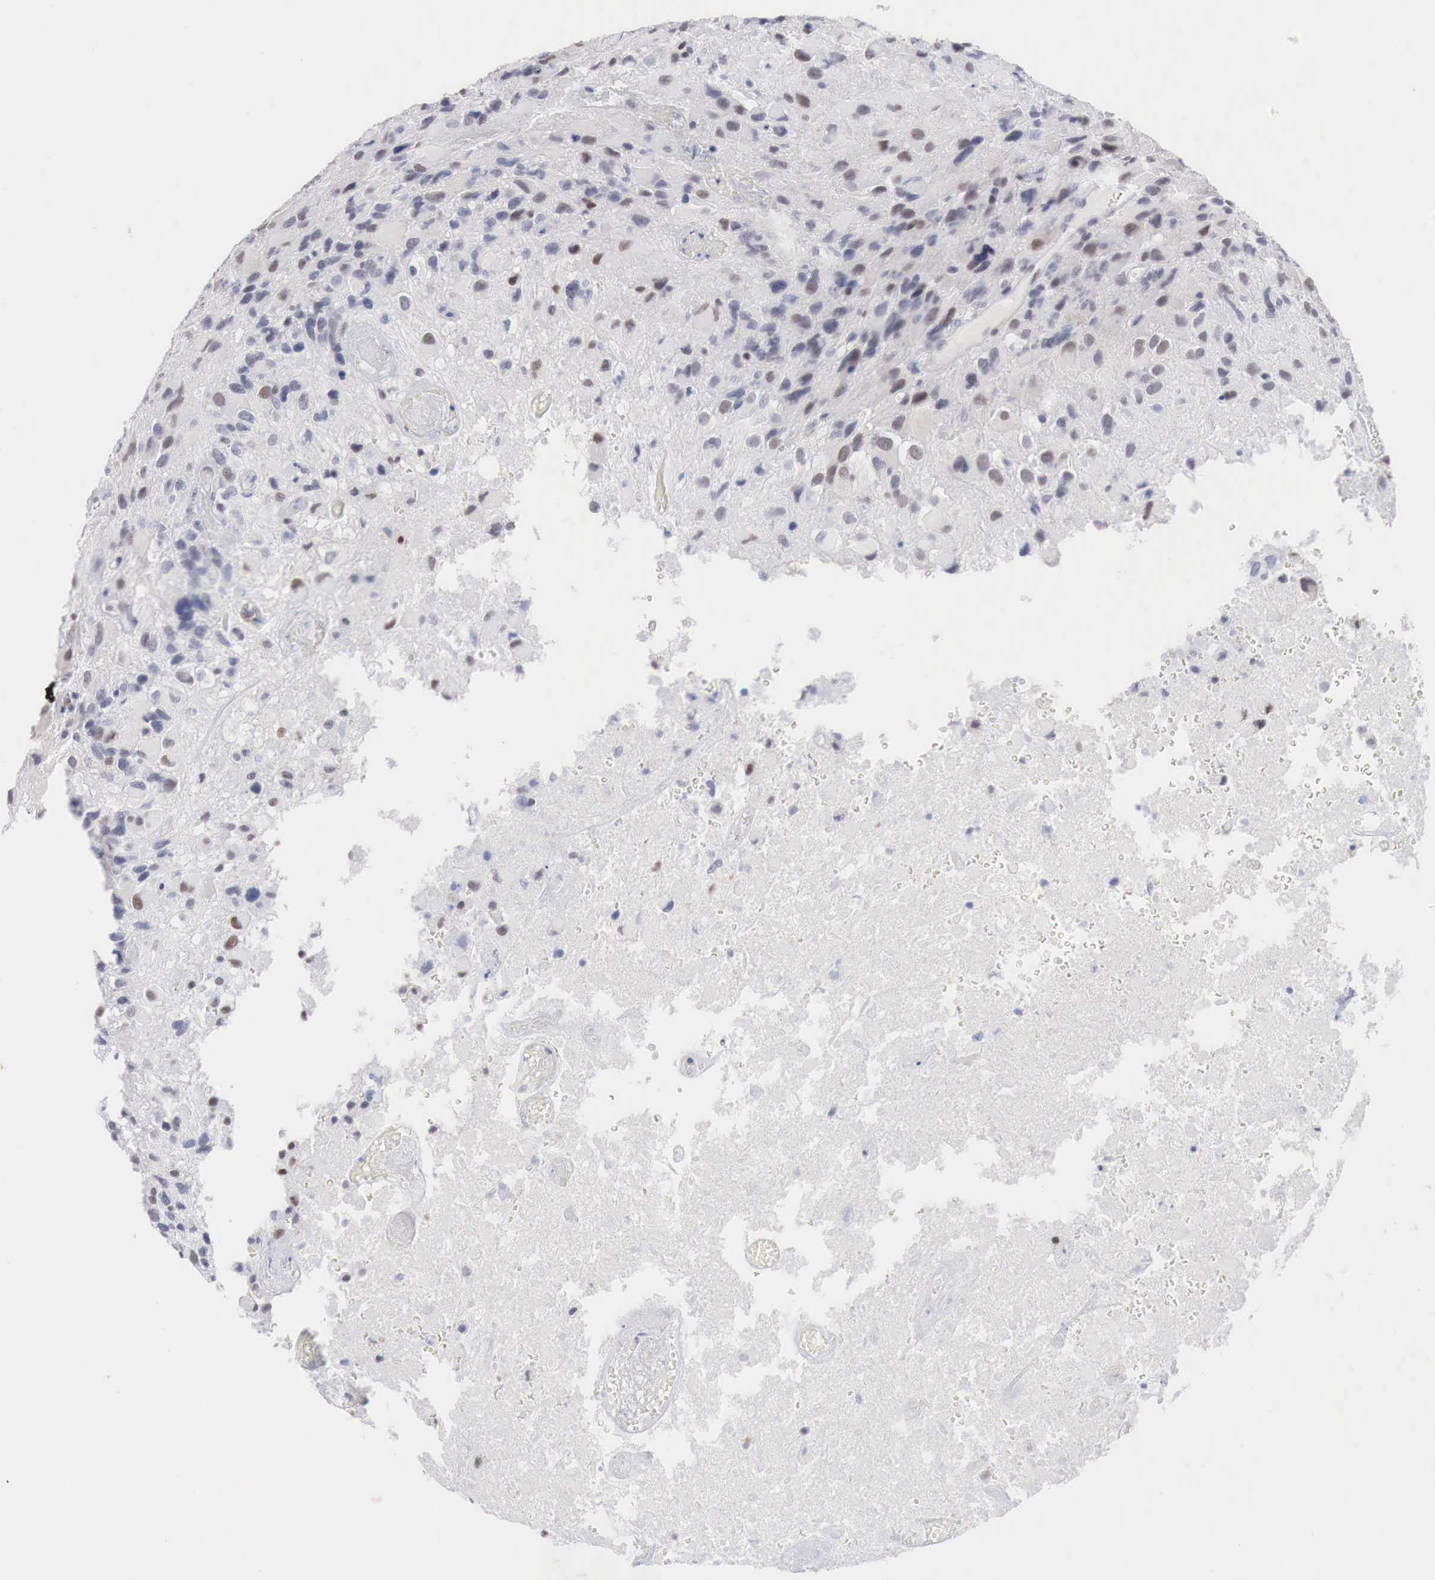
{"staining": {"intensity": "moderate", "quantity": "<25%", "location": "nuclear"}, "tissue": "glioma", "cell_type": "Tumor cells", "image_type": "cancer", "snomed": [{"axis": "morphology", "description": "Glioma, malignant, High grade"}, {"axis": "topography", "description": "Brain"}], "caption": "There is low levels of moderate nuclear expression in tumor cells of high-grade glioma (malignant), as demonstrated by immunohistochemical staining (brown color).", "gene": "FOXP2", "patient": {"sex": "male", "age": 69}}